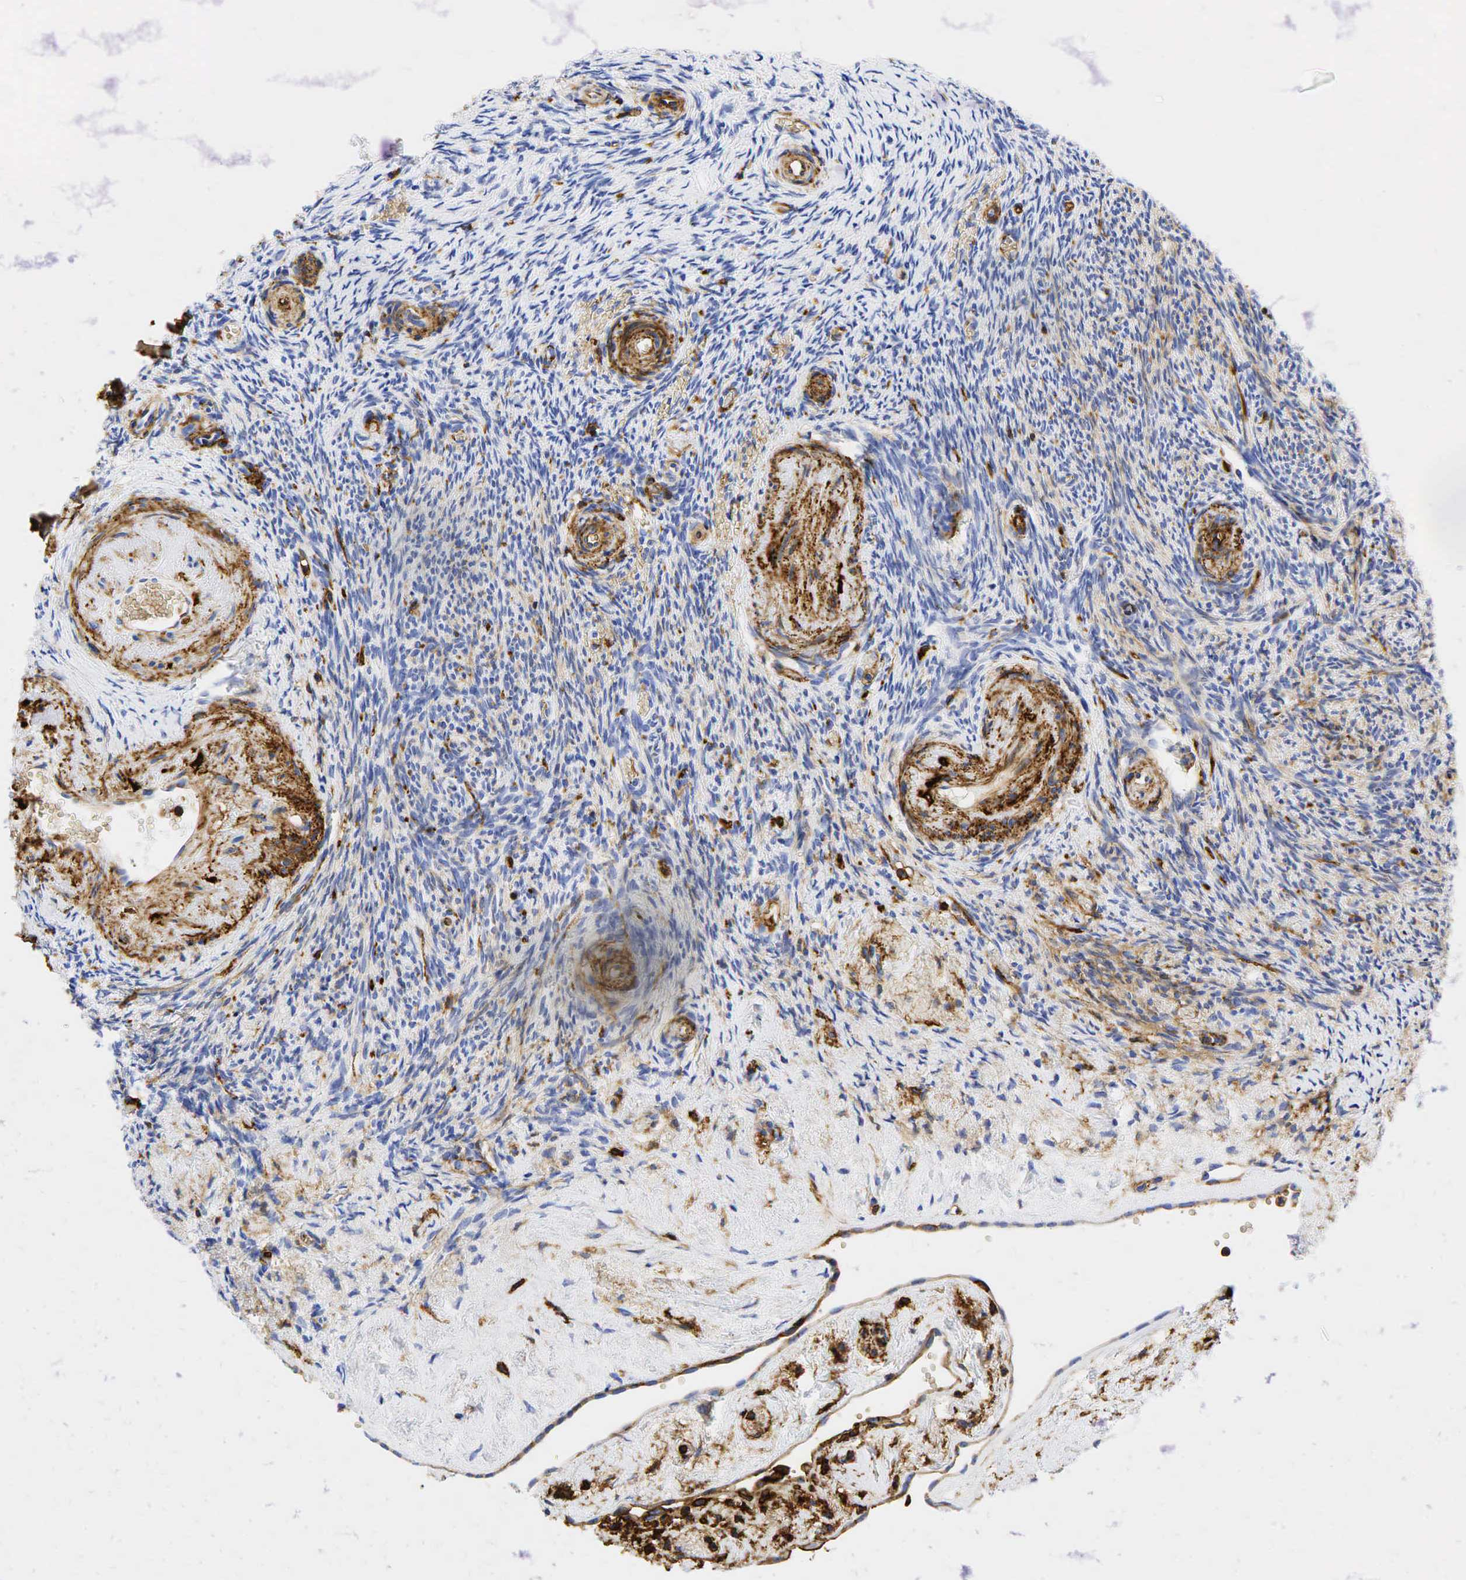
{"staining": {"intensity": "negative", "quantity": "none", "location": "none"}, "tissue": "ovary", "cell_type": "Ovarian stroma cells", "image_type": "normal", "snomed": [{"axis": "morphology", "description": "Normal tissue, NOS"}, {"axis": "topography", "description": "Ovary"}], "caption": "The histopathology image shows no staining of ovarian stroma cells in unremarkable ovary.", "gene": "CD44", "patient": {"sex": "female", "age": 63}}